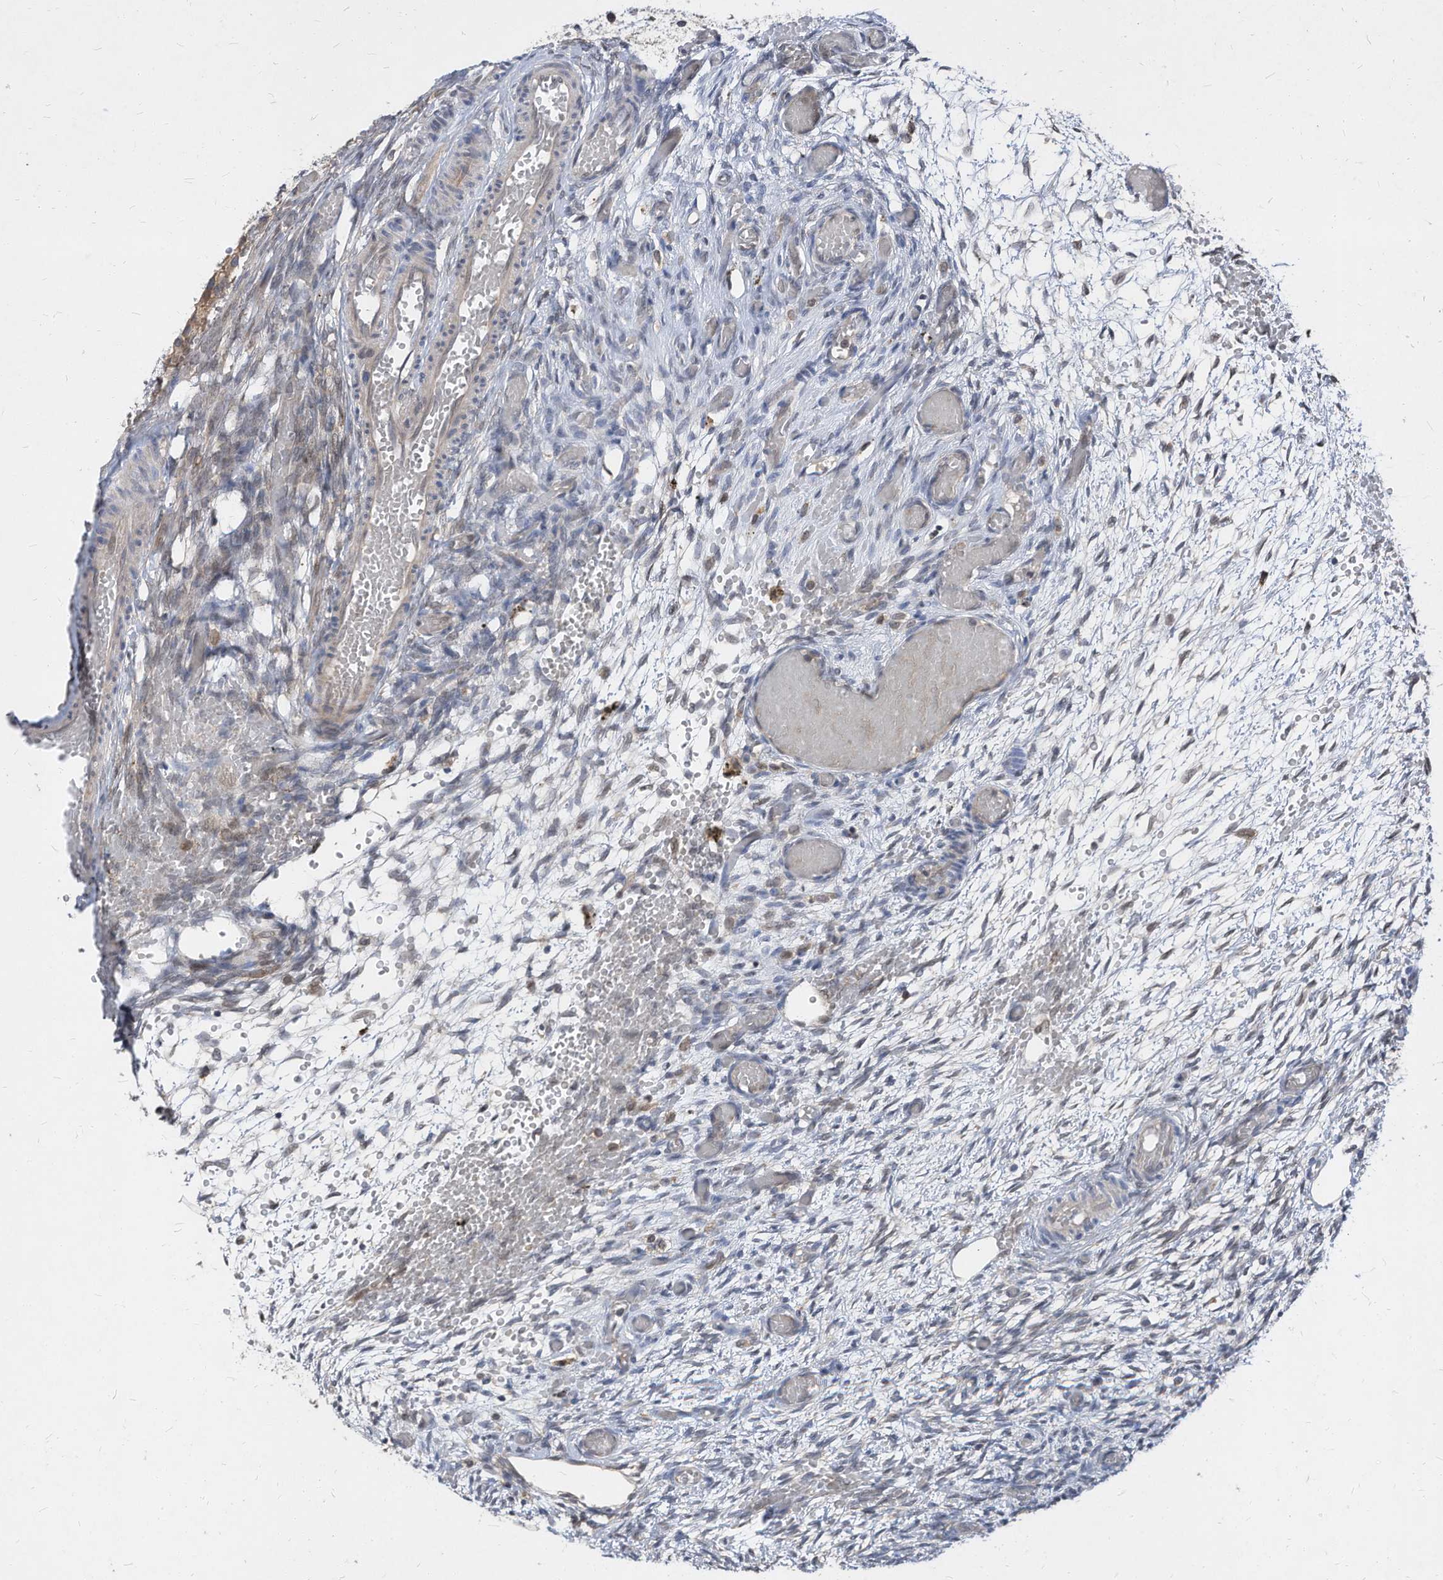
{"staining": {"intensity": "moderate", "quantity": "<25%", "location": "nuclear"}, "tissue": "ovary", "cell_type": "Ovarian stroma cells", "image_type": "normal", "snomed": [{"axis": "morphology", "description": "Adenocarcinoma, NOS"}, {"axis": "topography", "description": "Endometrium"}], "caption": "DAB immunohistochemical staining of benign human ovary shows moderate nuclear protein positivity in approximately <25% of ovarian stroma cells.", "gene": "KPNB1", "patient": {"sex": "female", "age": 32}}